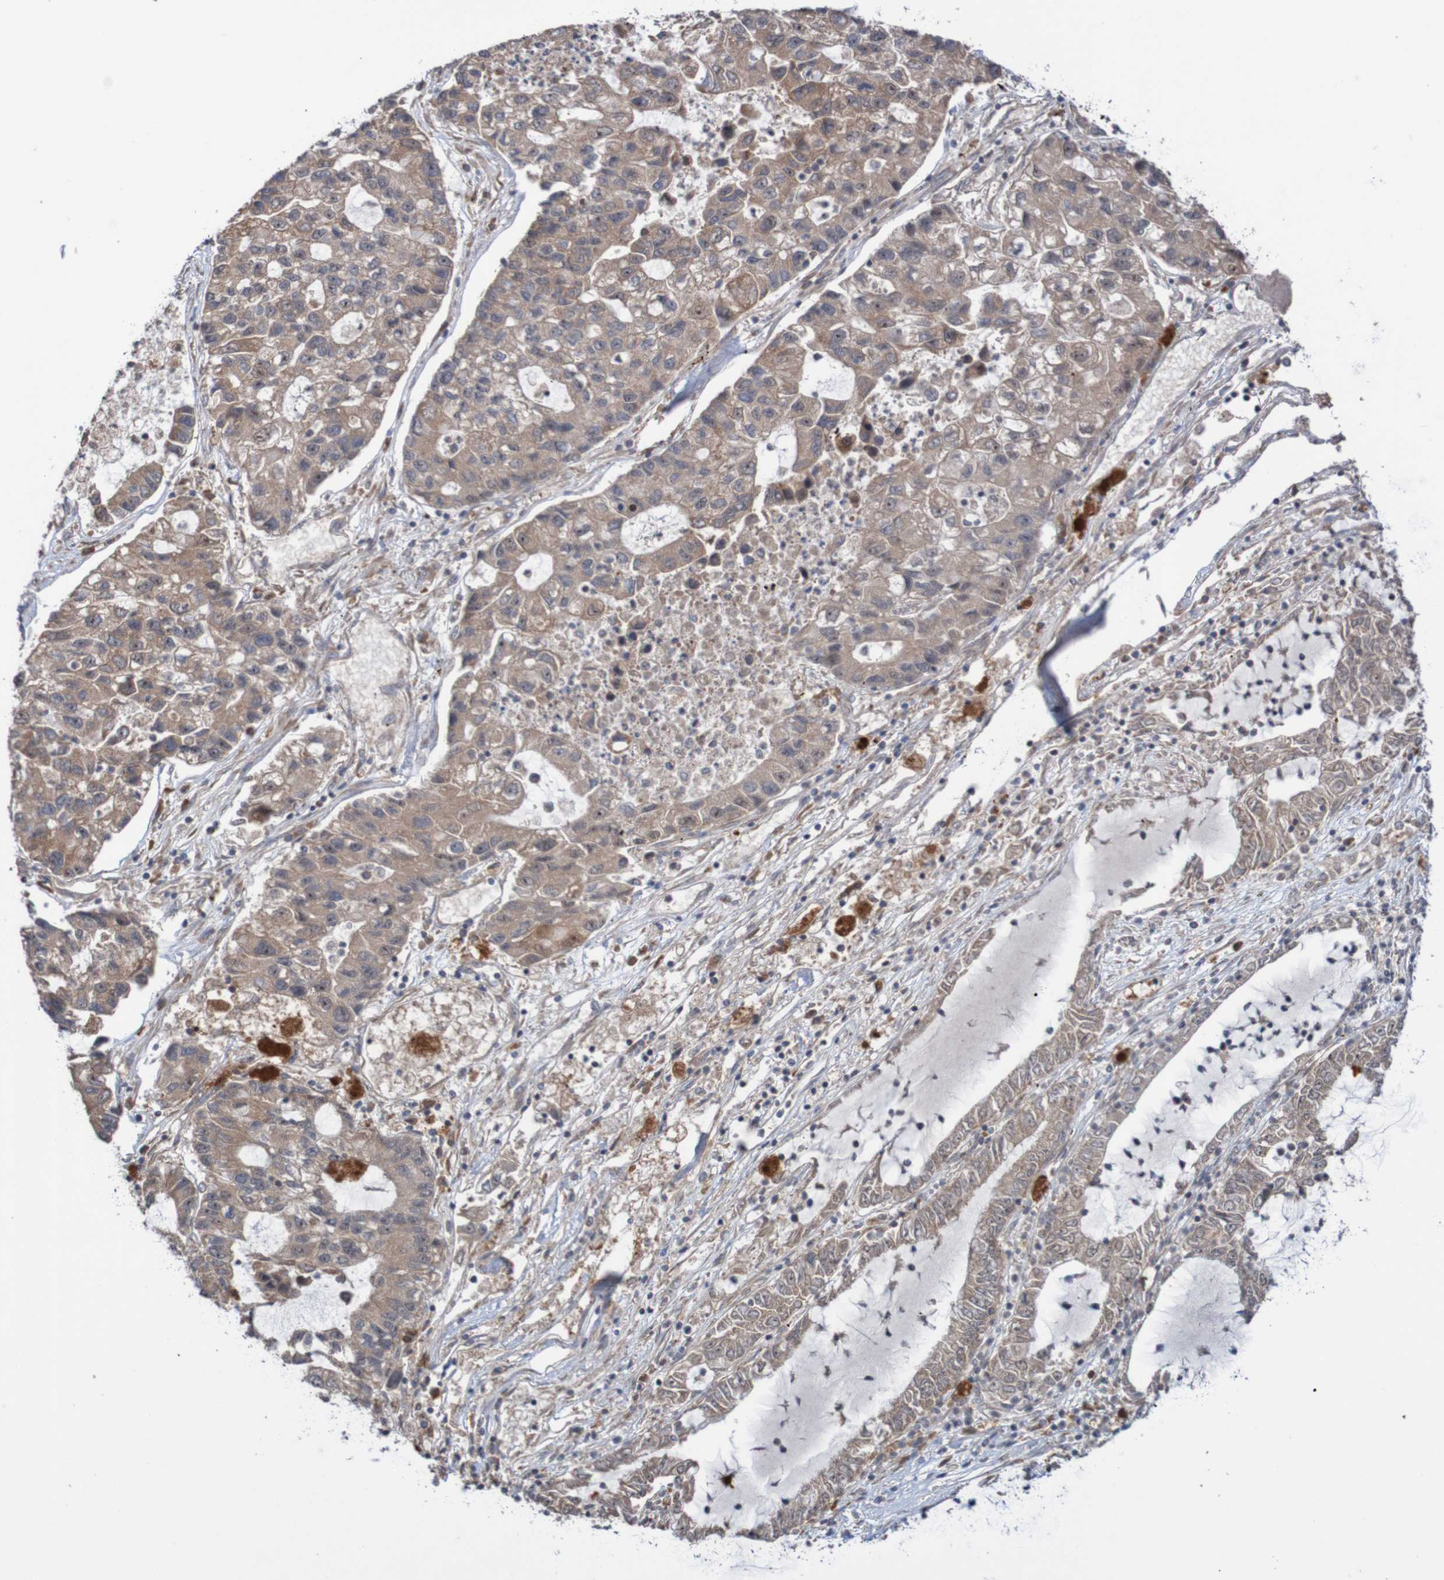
{"staining": {"intensity": "moderate", "quantity": ">75%", "location": "cytoplasmic/membranous"}, "tissue": "lung cancer", "cell_type": "Tumor cells", "image_type": "cancer", "snomed": [{"axis": "morphology", "description": "Adenocarcinoma, NOS"}, {"axis": "topography", "description": "Lung"}], "caption": "Immunohistochemistry (DAB) staining of human lung adenocarcinoma demonstrates moderate cytoplasmic/membranous protein staining in approximately >75% of tumor cells.", "gene": "PHPT1", "patient": {"sex": "female", "age": 51}}